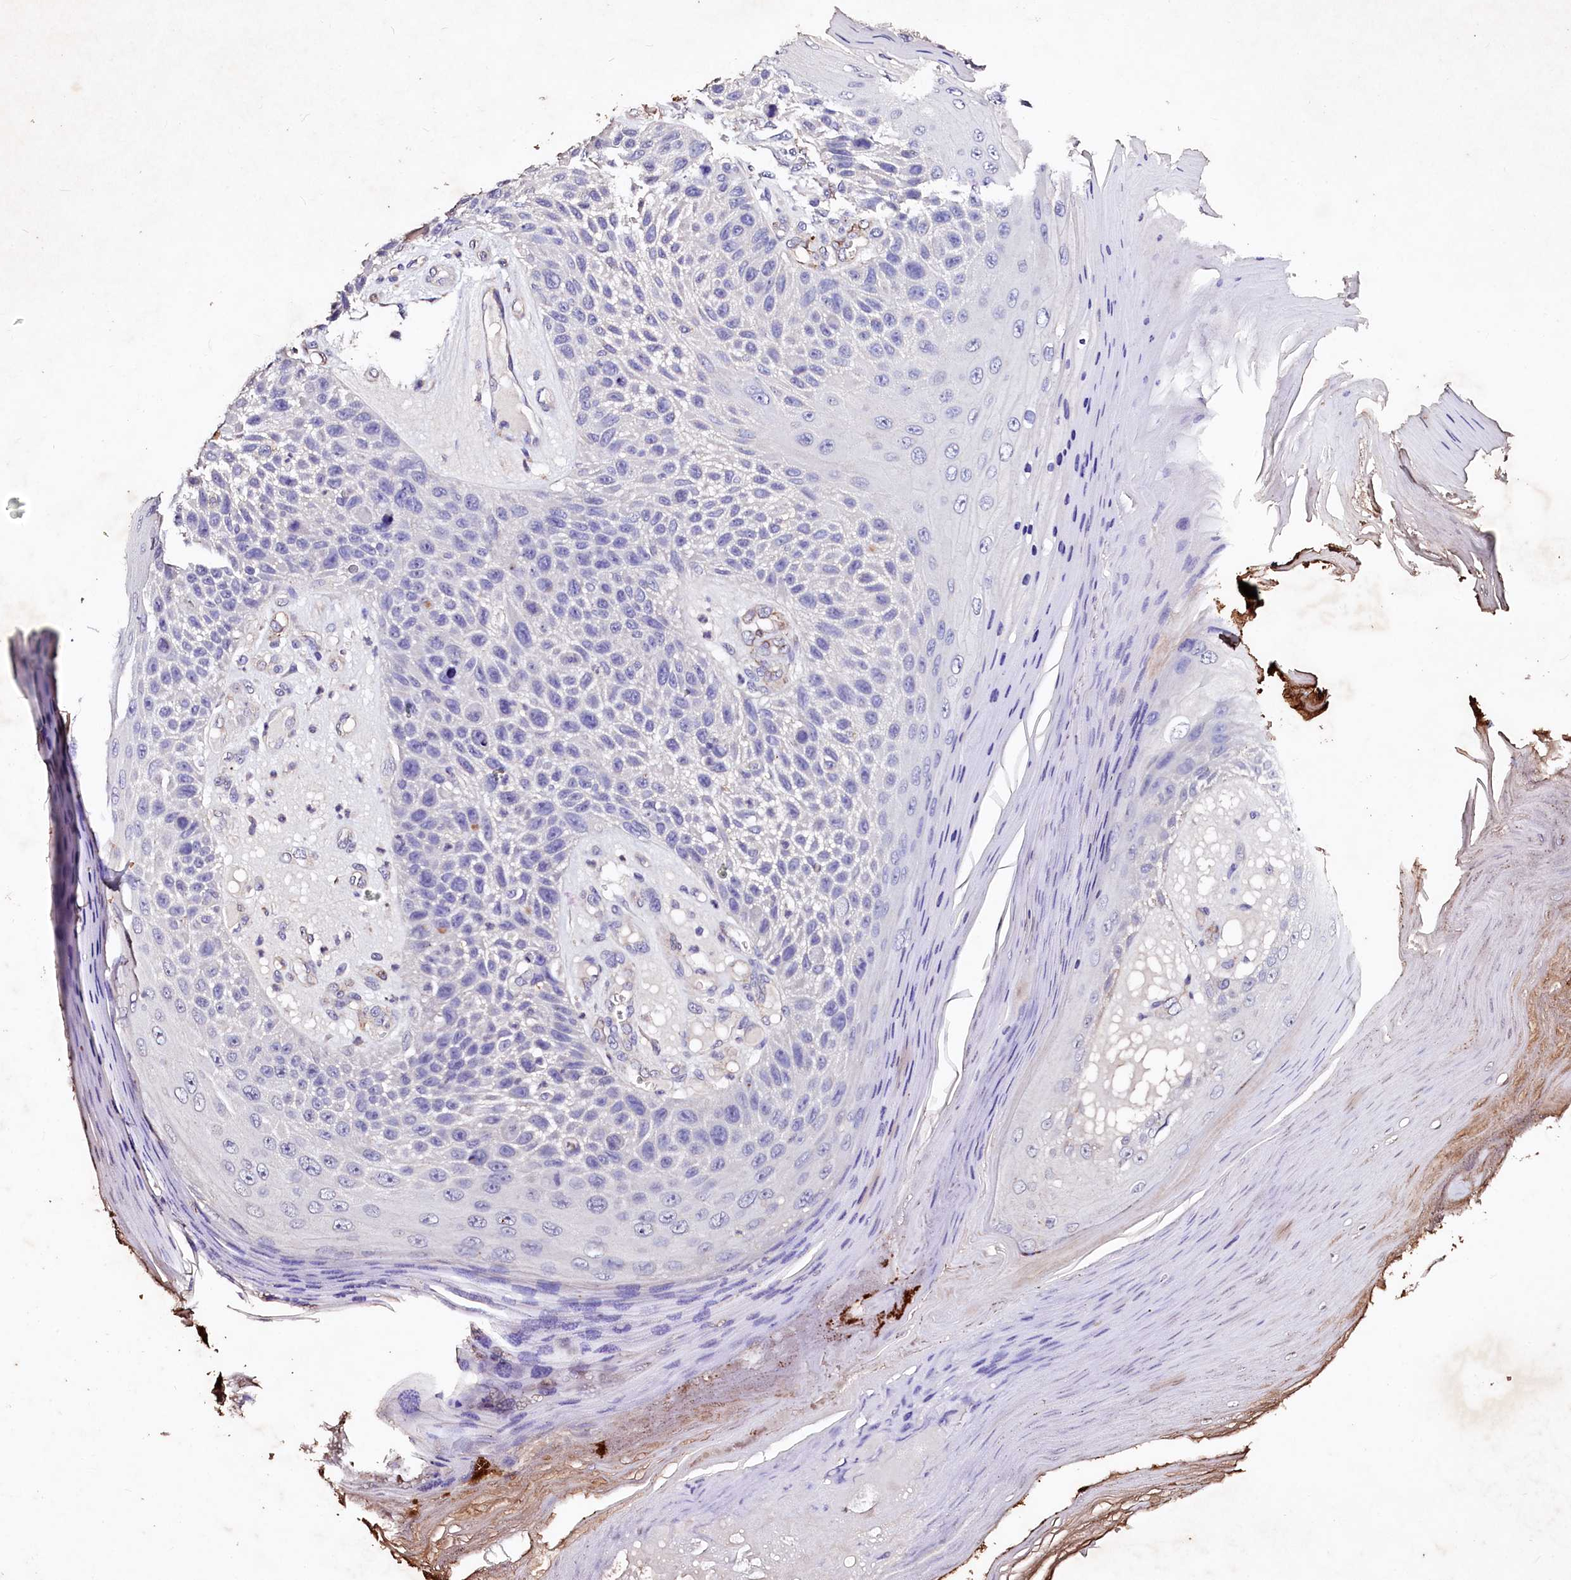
{"staining": {"intensity": "negative", "quantity": "none", "location": "none"}, "tissue": "skin cancer", "cell_type": "Tumor cells", "image_type": "cancer", "snomed": [{"axis": "morphology", "description": "Squamous cell carcinoma, NOS"}, {"axis": "topography", "description": "Skin"}], "caption": "Immunohistochemistry image of human squamous cell carcinoma (skin) stained for a protein (brown), which shows no staining in tumor cells.", "gene": "VPS36", "patient": {"sex": "female", "age": 88}}